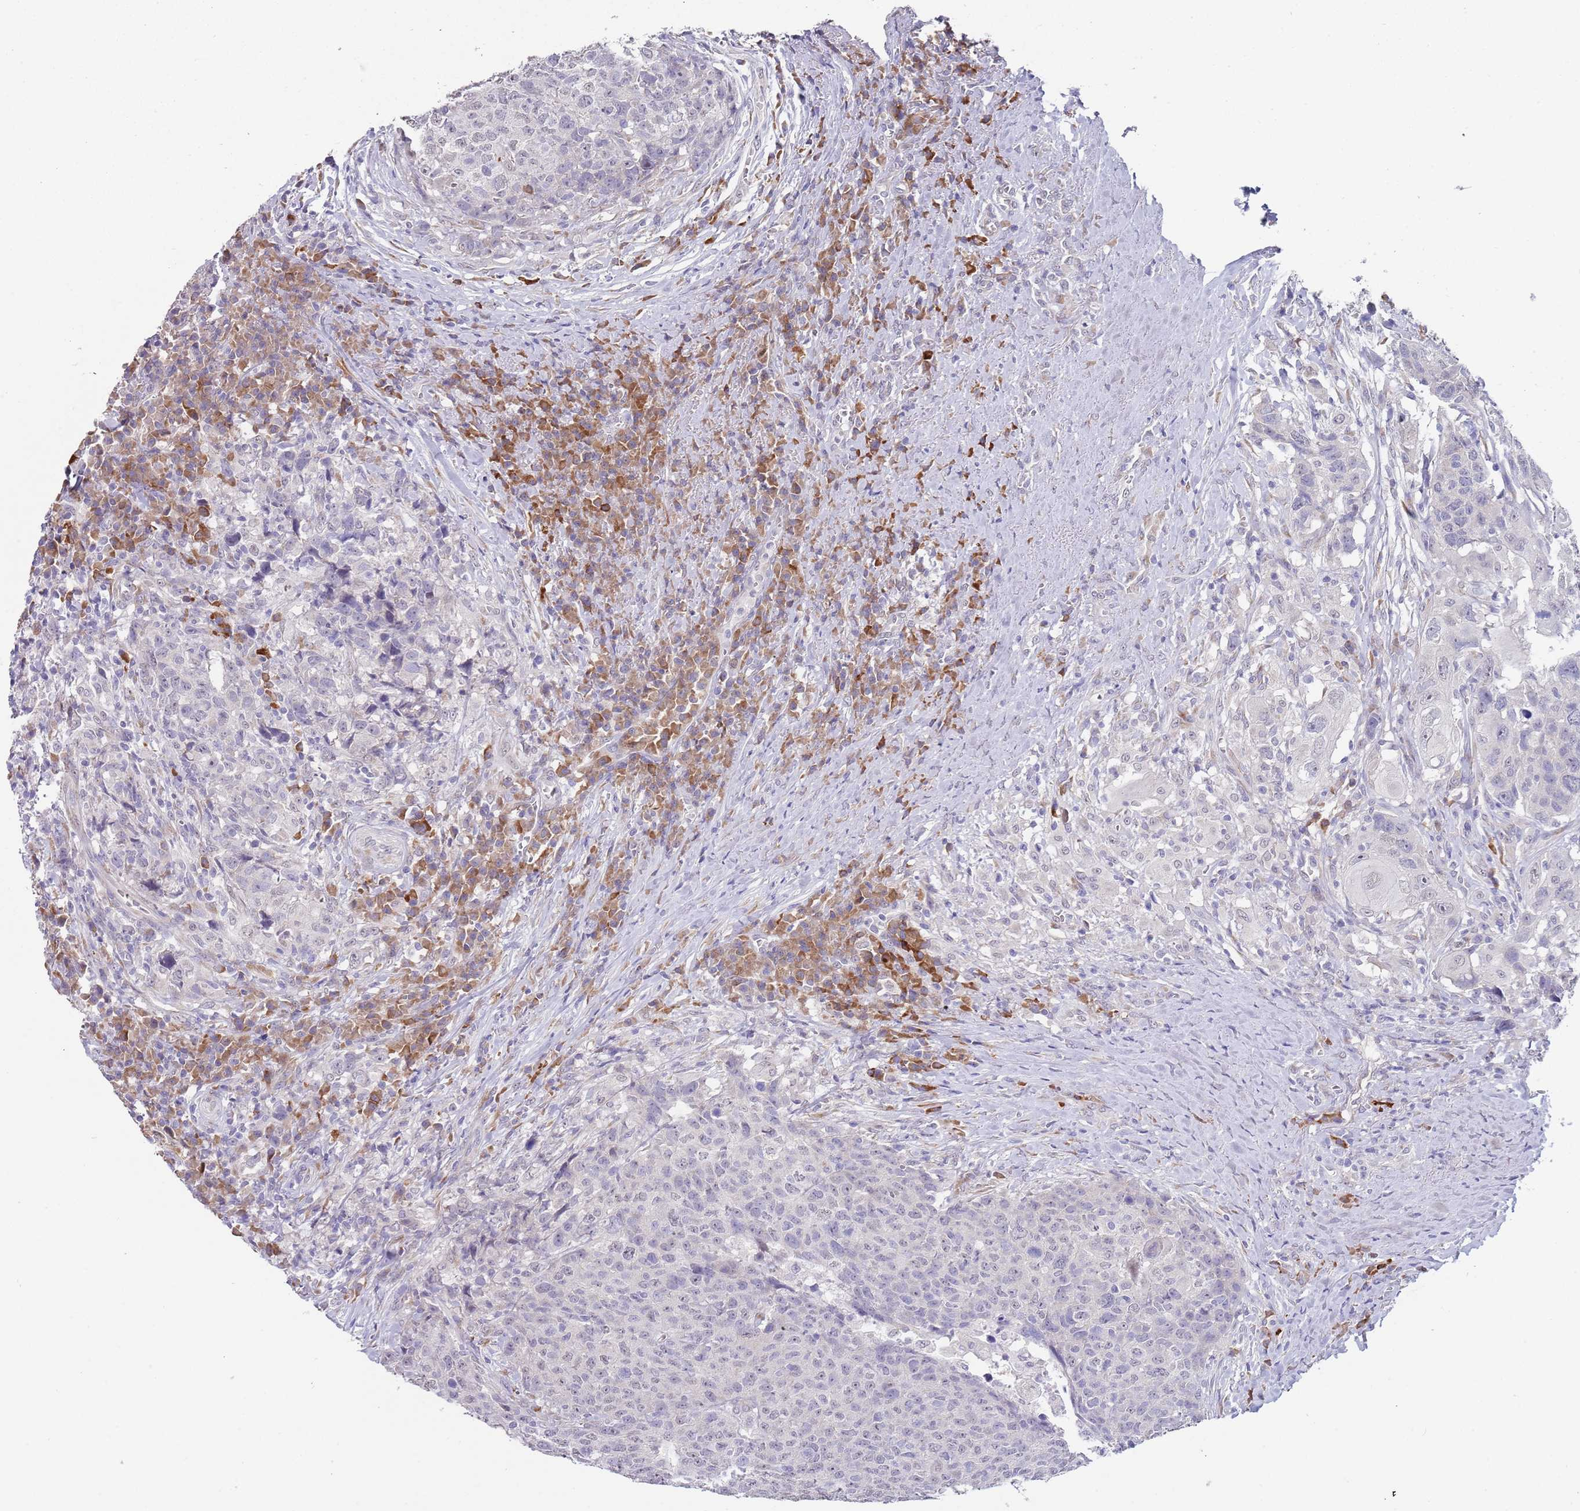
{"staining": {"intensity": "negative", "quantity": "none", "location": "none"}, "tissue": "head and neck cancer", "cell_type": "Tumor cells", "image_type": "cancer", "snomed": [{"axis": "morphology", "description": "Squamous cell carcinoma, NOS"}, {"axis": "topography", "description": "Head-Neck"}], "caption": "Immunohistochemical staining of human squamous cell carcinoma (head and neck) demonstrates no significant positivity in tumor cells.", "gene": "TNRC6C", "patient": {"sex": "male", "age": 66}}